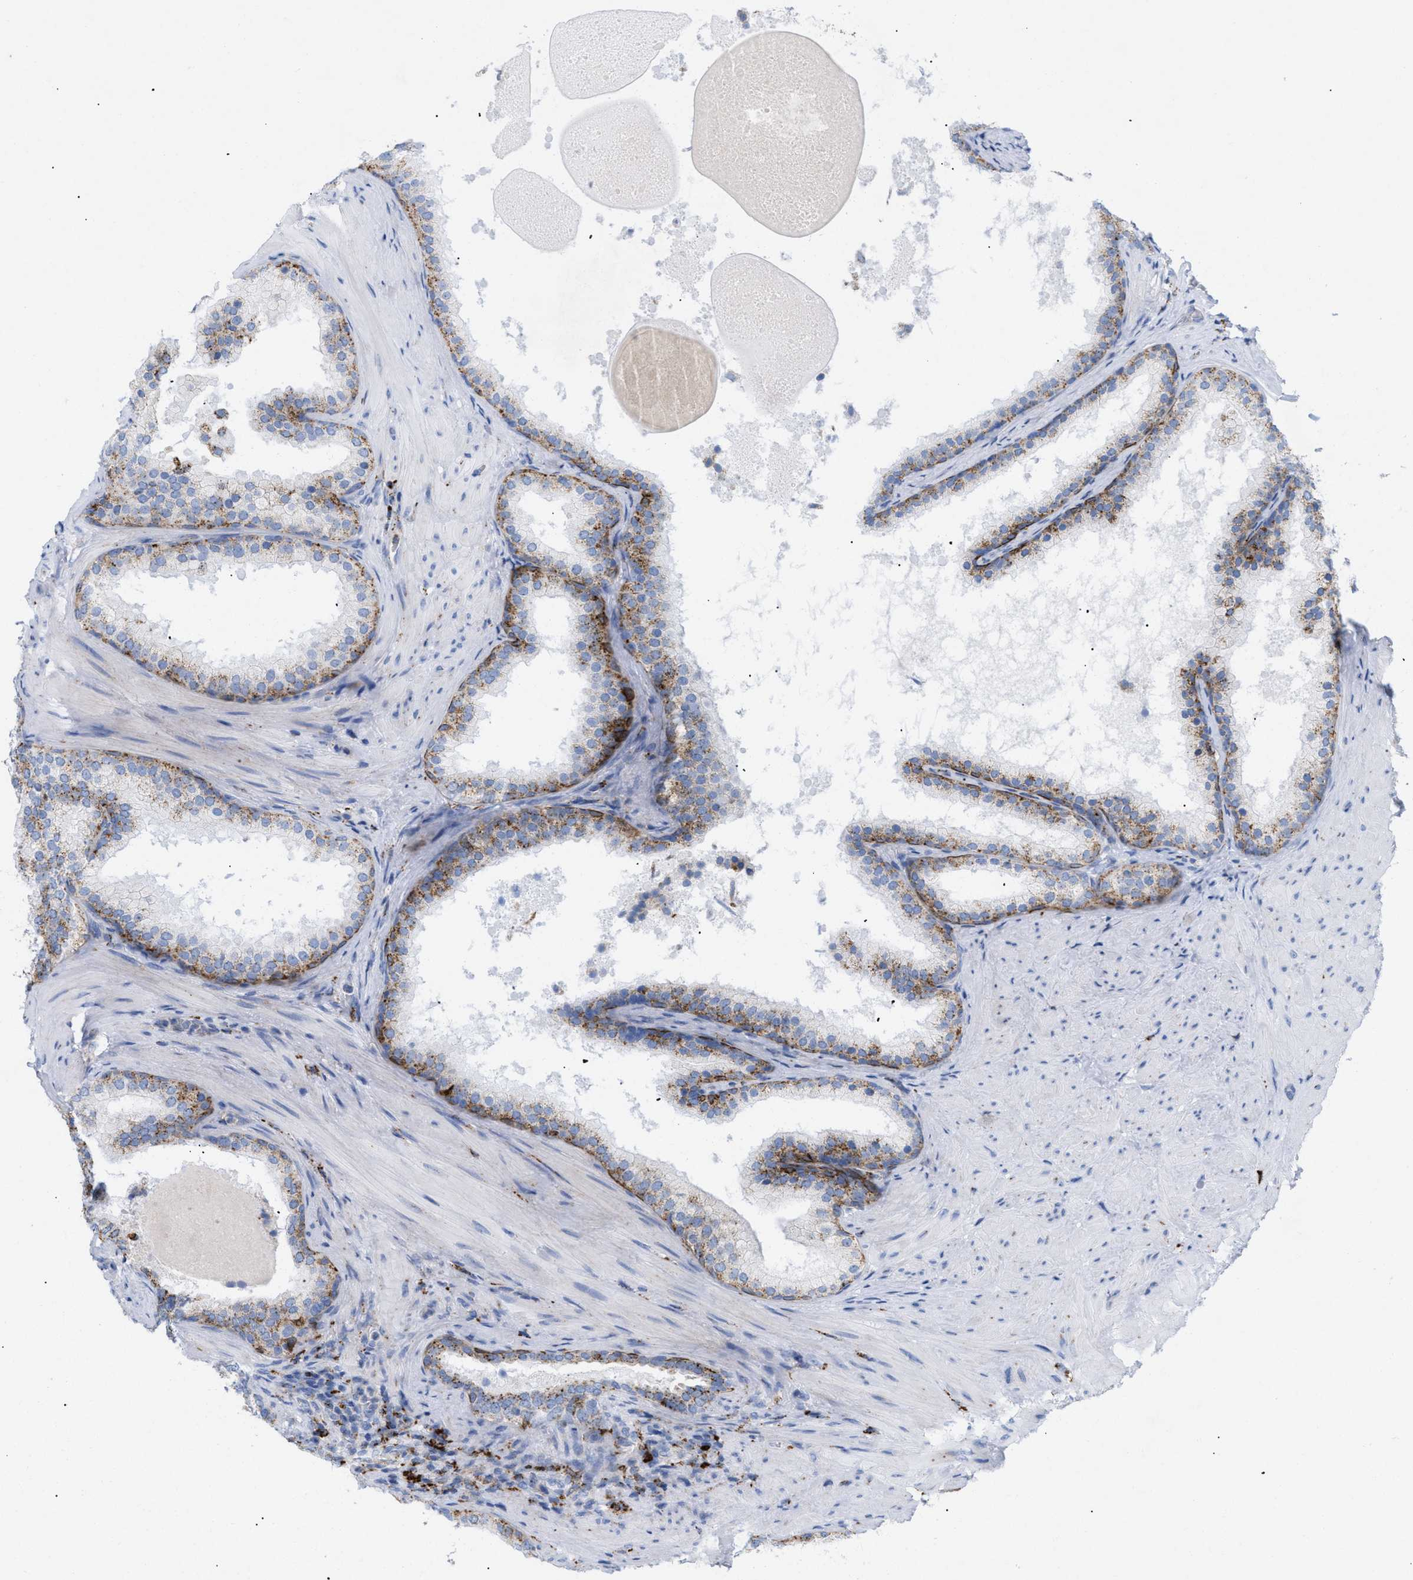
{"staining": {"intensity": "moderate", "quantity": ">75%", "location": "cytoplasmic/membranous"}, "tissue": "prostate cancer", "cell_type": "Tumor cells", "image_type": "cancer", "snomed": [{"axis": "morphology", "description": "Adenocarcinoma, Low grade"}, {"axis": "topography", "description": "Prostate"}], "caption": "Immunohistochemical staining of human prostate low-grade adenocarcinoma displays moderate cytoplasmic/membranous protein staining in about >75% of tumor cells.", "gene": "DRAM2", "patient": {"sex": "male", "age": 69}}